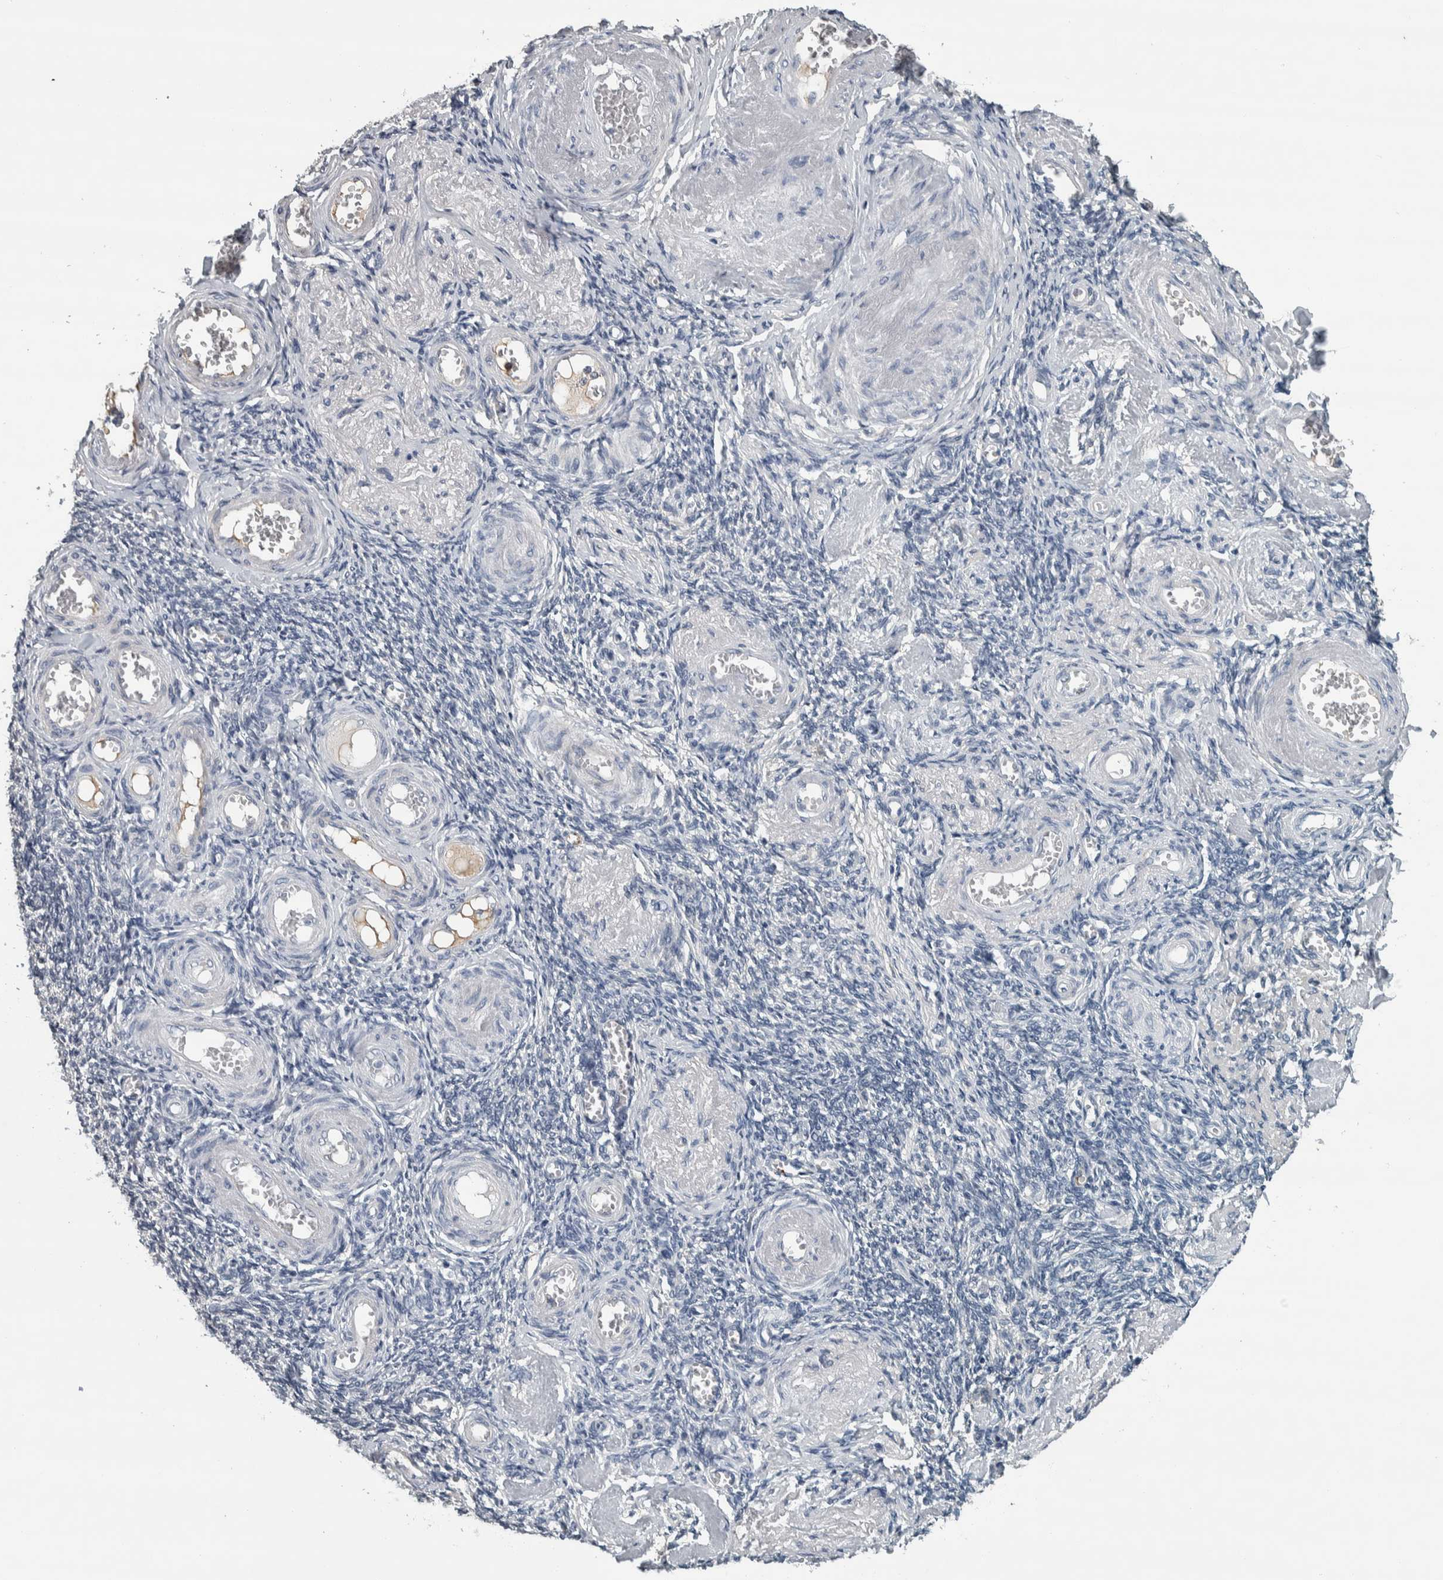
{"staining": {"intensity": "negative", "quantity": "none", "location": "none"}, "tissue": "adipose tissue", "cell_type": "Adipocytes", "image_type": "normal", "snomed": [{"axis": "morphology", "description": "Normal tissue, NOS"}, {"axis": "topography", "description": "Vascular tissue"}, {"axis": "topography", "description": "Fallopian tube"}, {"axis": "topography", "description": "Ovary"}], "caption": "This is an immunohistochemistry image of unremarkable adipose tissue. There is no positivity in adipocytes.", "gene": "CAVIN4", "patient": {"sex": "female", "age": 67}}